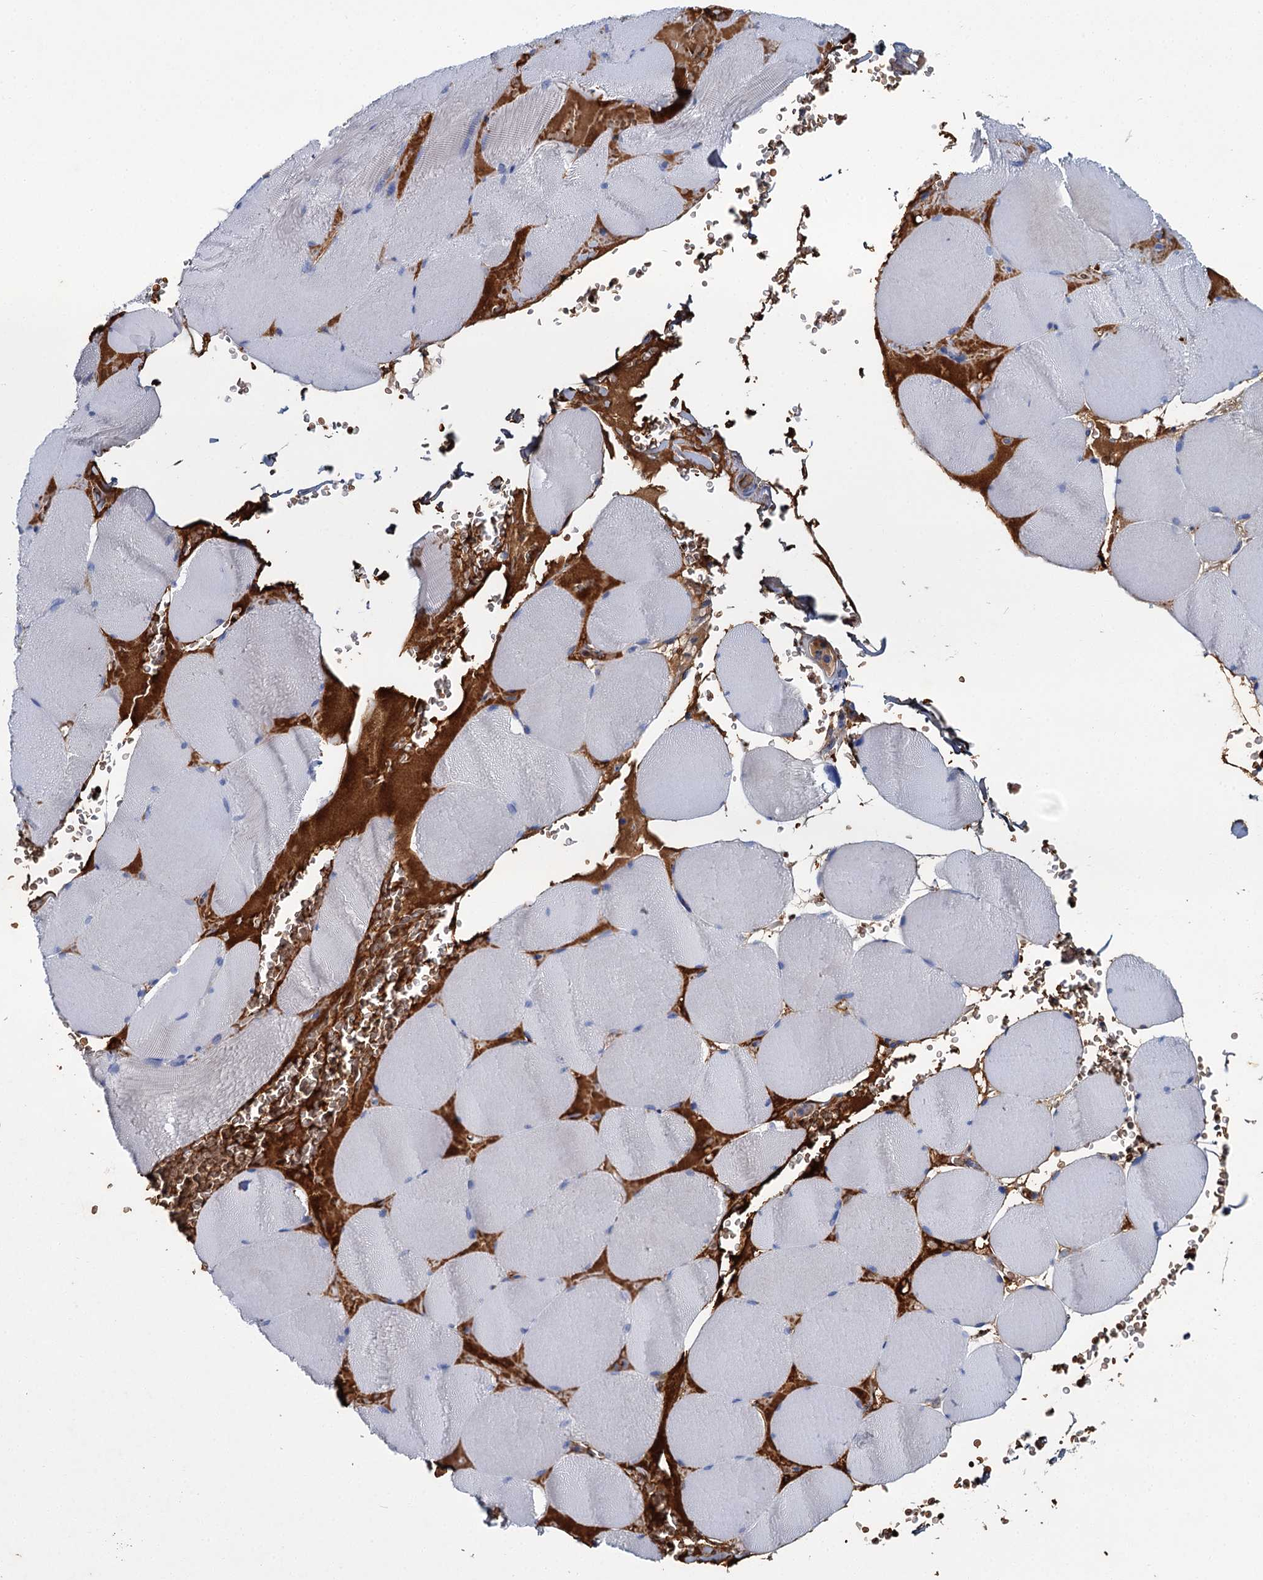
{"staining": {"intensity": "negative", "quantity": "none", "location": "none"}, "tissue": "skeletal muscle", "cell_type": "Myocytes", "image_type": "normal", "snomed": [{"axis": "morphology", "description": "Normal tissue, NOS"}, {"axis": "topography", "description": "Skeletal muscle"}, {"axis": "topography", "description": "Head-Neck"}], "caption": "This histopathology image is of normal skeletal muscle stained with immunohistochemistry to label a protein in brown with the nuclei are counter-stained blue. There is no expression in myocytes. (DAB (3,3'-diaminobenzidine) immunohistochemistry (IHC) visualized using brightfield microscopy, high magnification).", "gene": "ATG2A", "patient": {"sex": "male", "age": 66}}